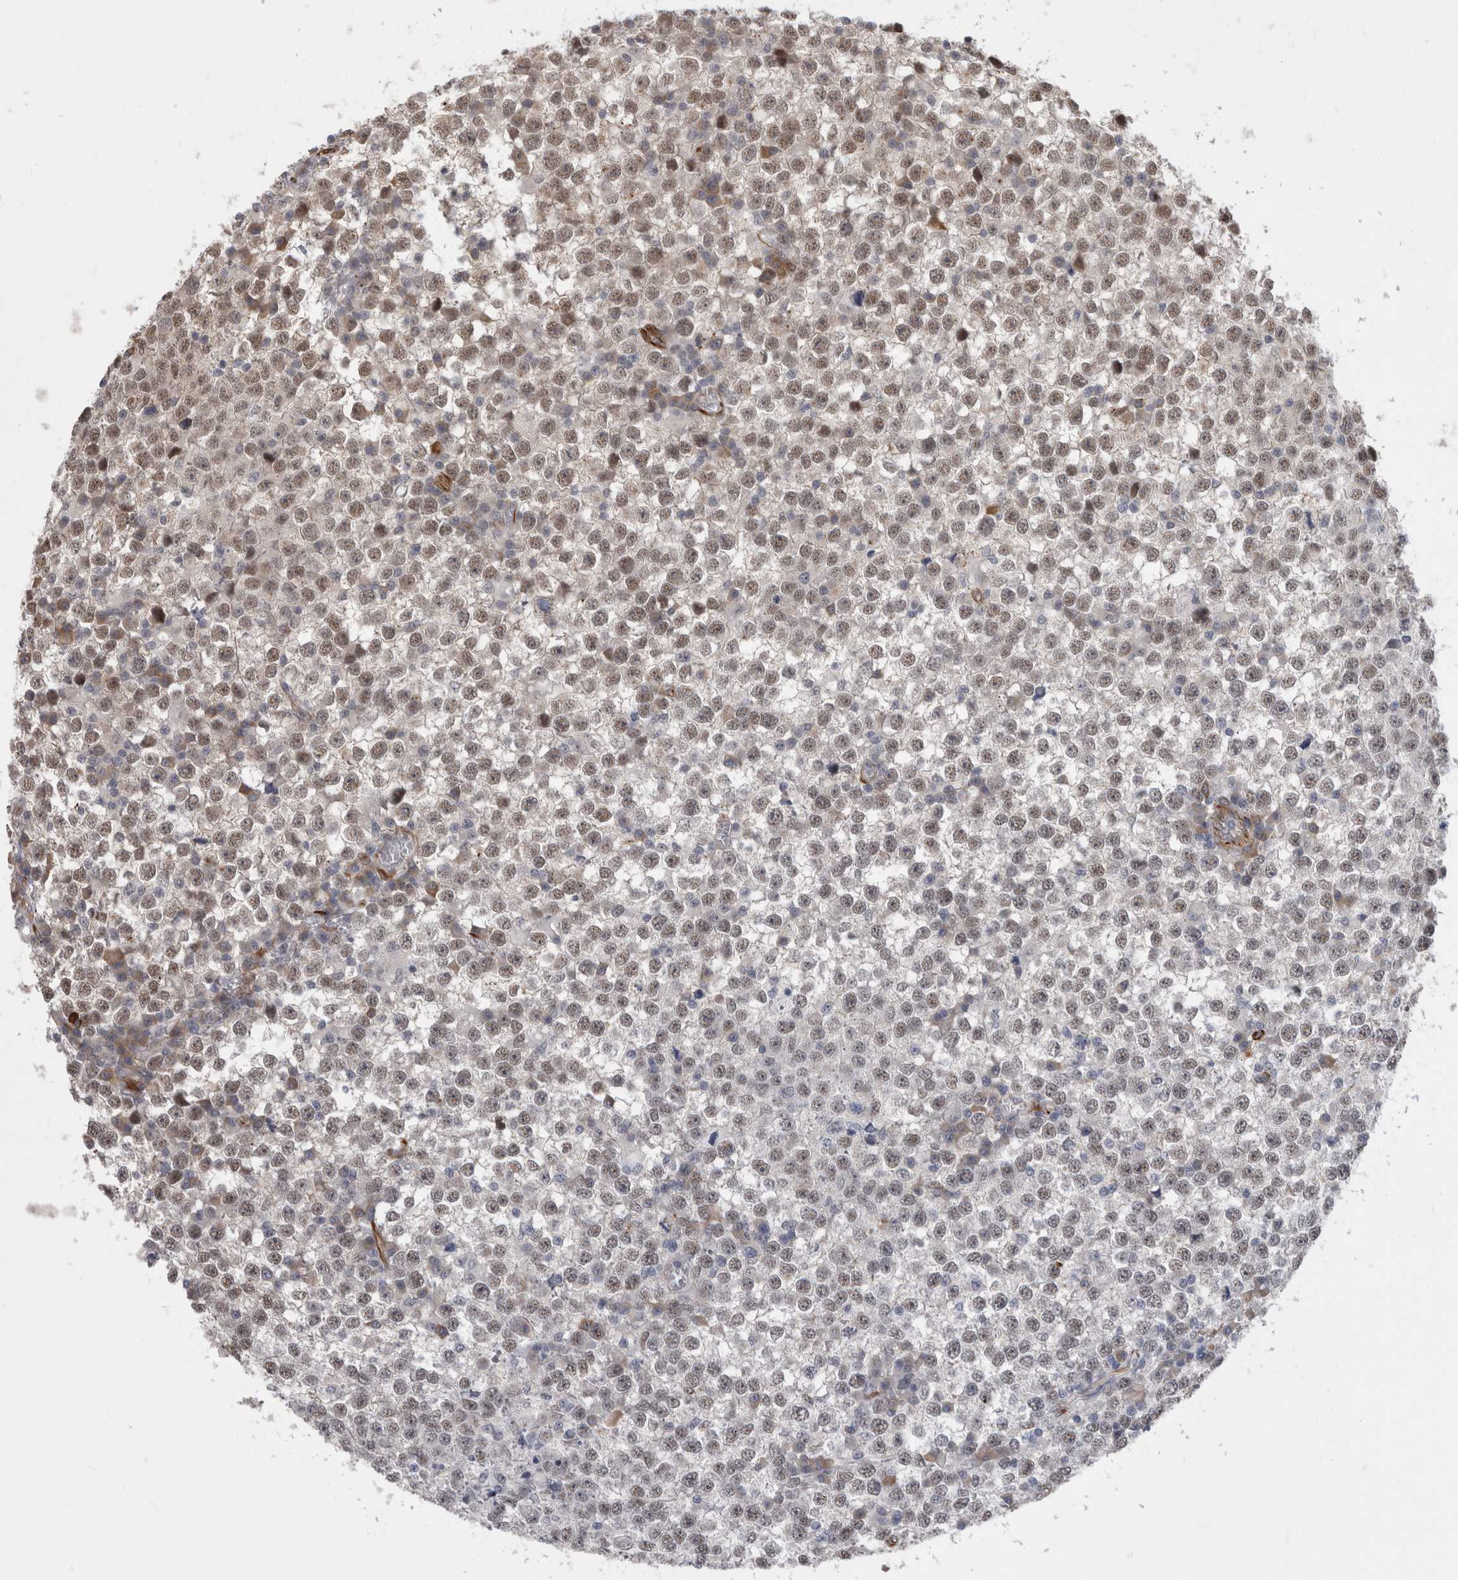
{"staining": {"intensity": "weak", "quantity": ">75%", "location": "nuclear"}, "tissue": "testis cancer", "cell_type": "Tumor cells", "image_type": "cancer", "snomed": [{"axis": "morphology", "description": "Seminoma, NOS"}, {"axis": "topography", "description": "Testis"}], "caption": "Approximately >75% of tumor cells in human testis cancer display weak nuclear protein positivity as visualized by brown immunohistochemical staining.", "gene": "FAM83H", "patient": {"sex": "male", "age": 65}}